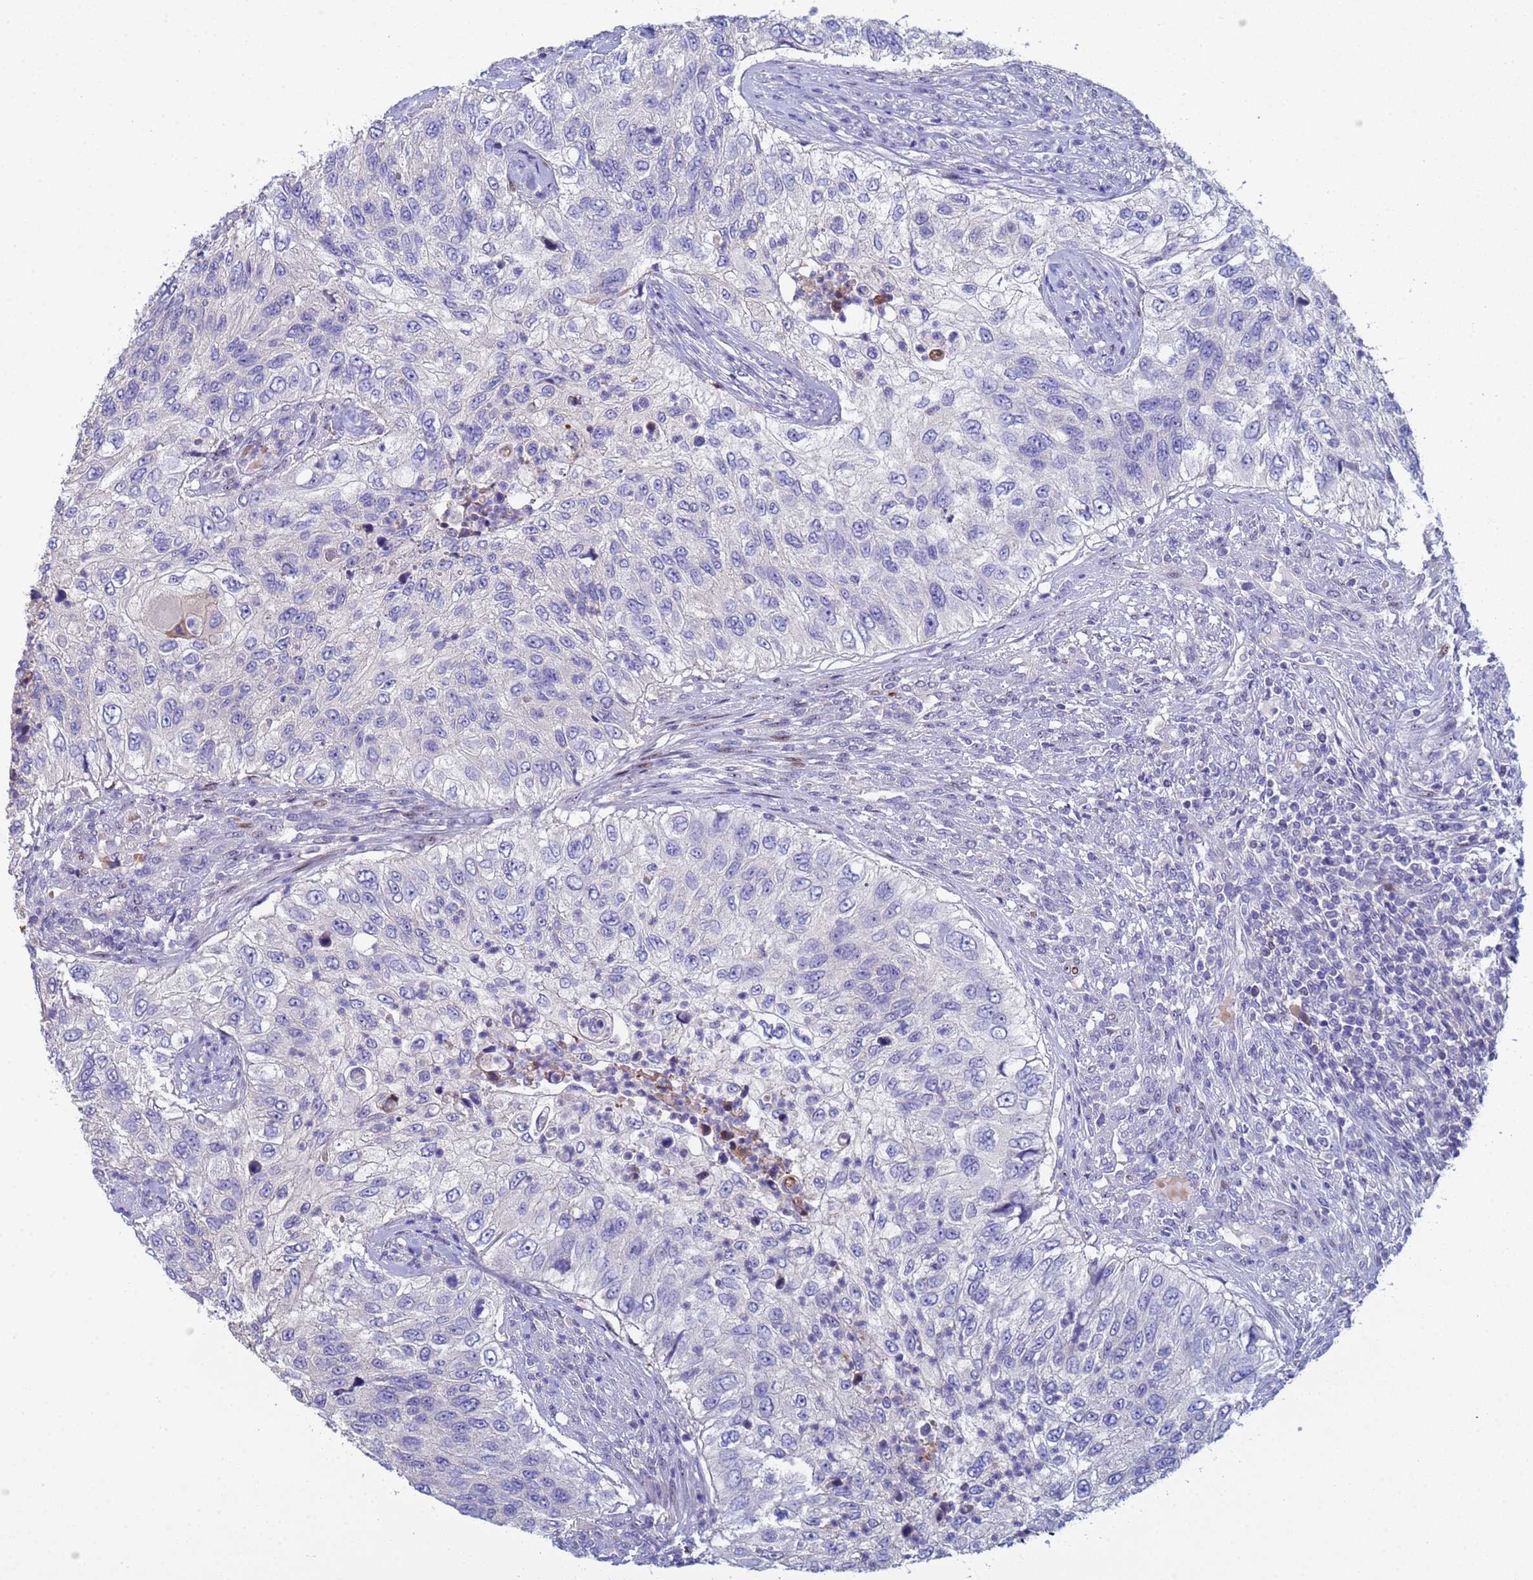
{"staining": {"intensity": "negative", "quantity": "none", "location": "none"}, "tissue": "urothelial cancer", "cell_type": "Tumor cells", "image_type": "cancer", "snomed": [{"axis": "morphology", "description": "Urothelial carcinoma, High grade"}, {"axis": "topography", "description": "Urinary bladder"}], "caption": "Urothelial carcinoma (high-grade) was stained to show a protein in brown. There is no significant expression in tumor cells. The staining was performed using DAB to visualize the protein expression in brown, while the nuclei were stained in blue with hematoxylin (Magnification: 20x).", "gene": "PPP6R1", "patient": {"sex": "female", "age": 60}}